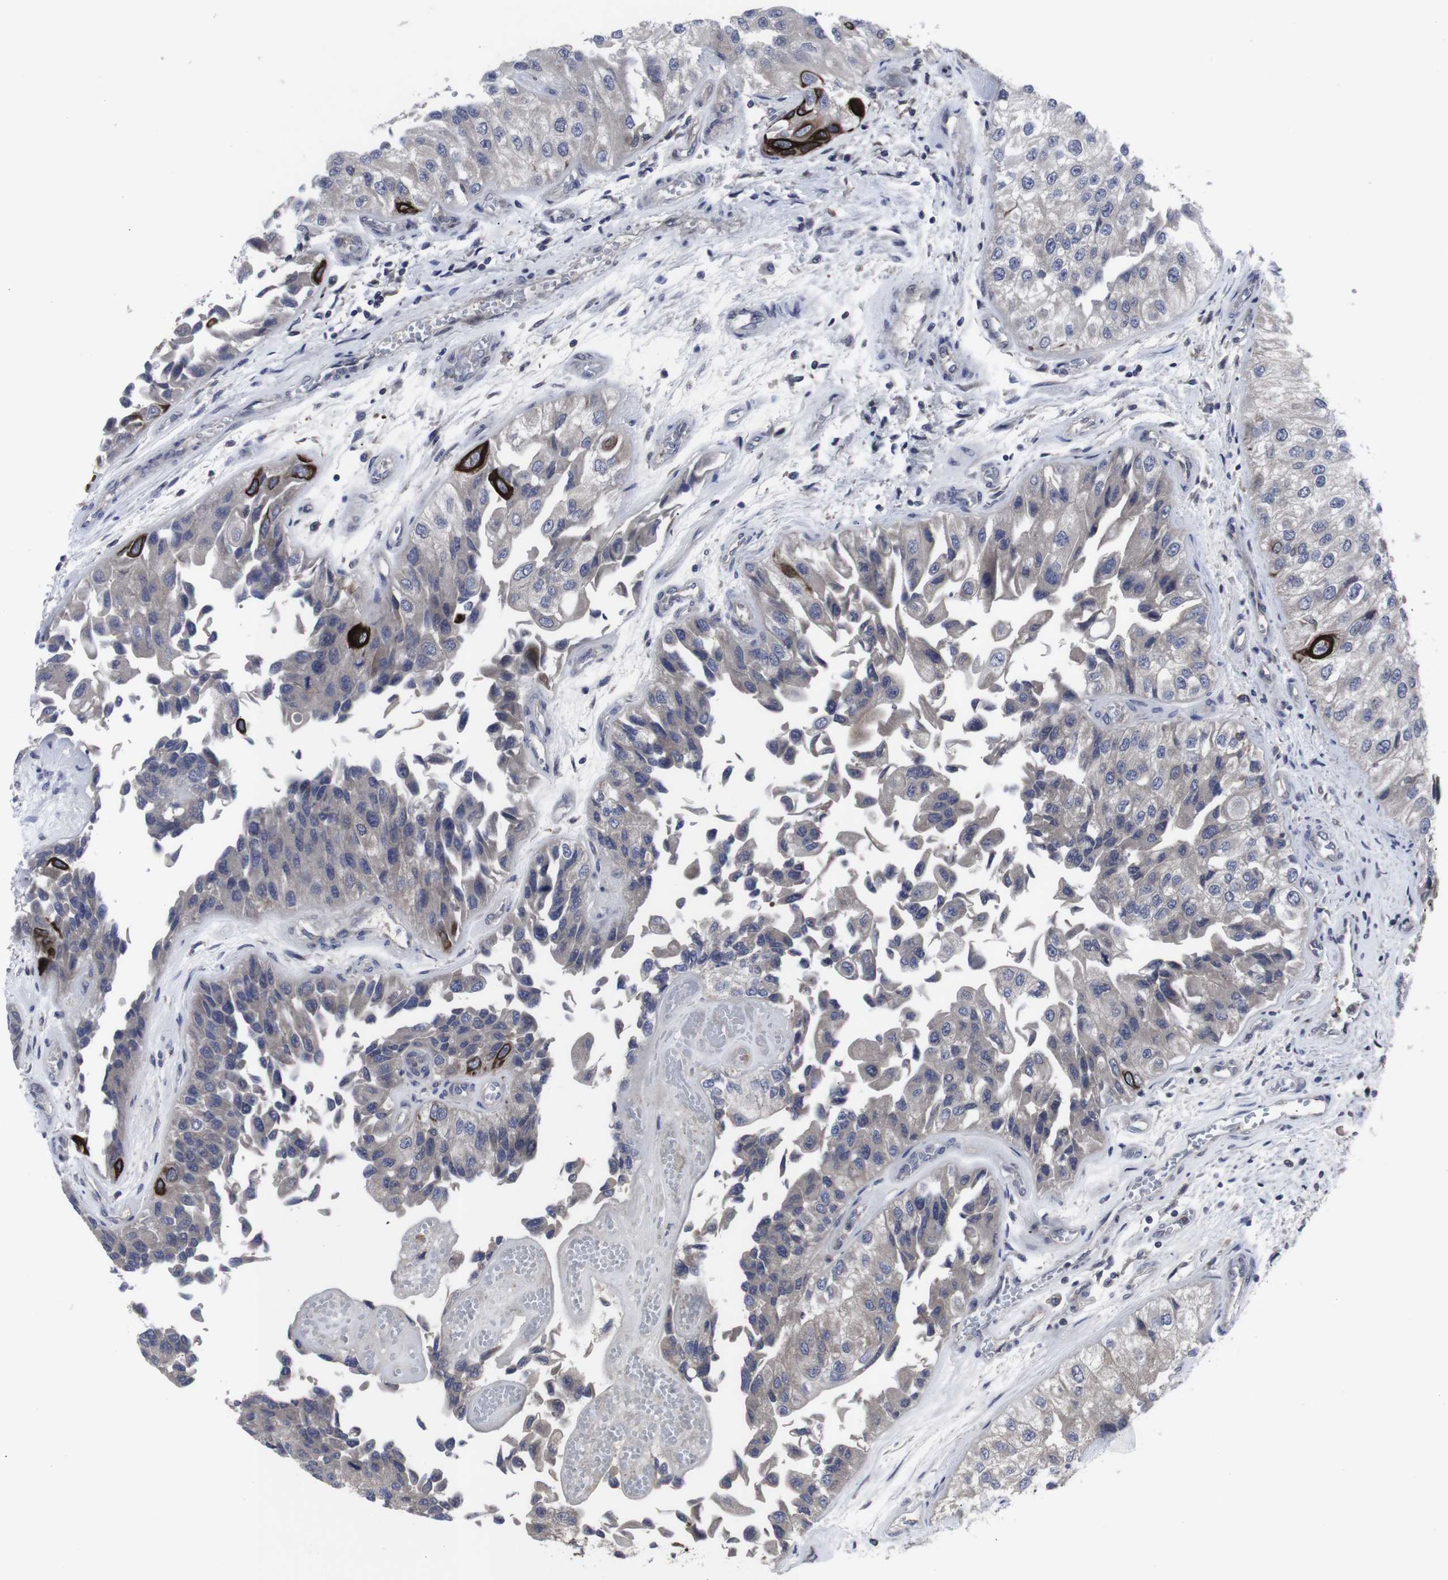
{"staining": {"intensity": "moderate", "quantity": "25%-75%", "location": "cytoplasmic/membranous"}, "tissue": "urothelial cancer", "cell_type": "Tumor cells", "image_type": "cancer", "snomed": [{"axis": "morphology", "description": "Urothelial carcinoma, High grade"}, {"axis": "topography", "description": "Kidney"}, {"axis": "topography", "description": "Urinary bladder"}], "caption": "Brown immunohistochemical staining in human high-grade urothelial carcinoma displays moderate cytoplasmic/membranous staining in about 25%-75% of tumor cells.", "gene": "HPRT1", "patient": {"sex": "male", "age": 77}}